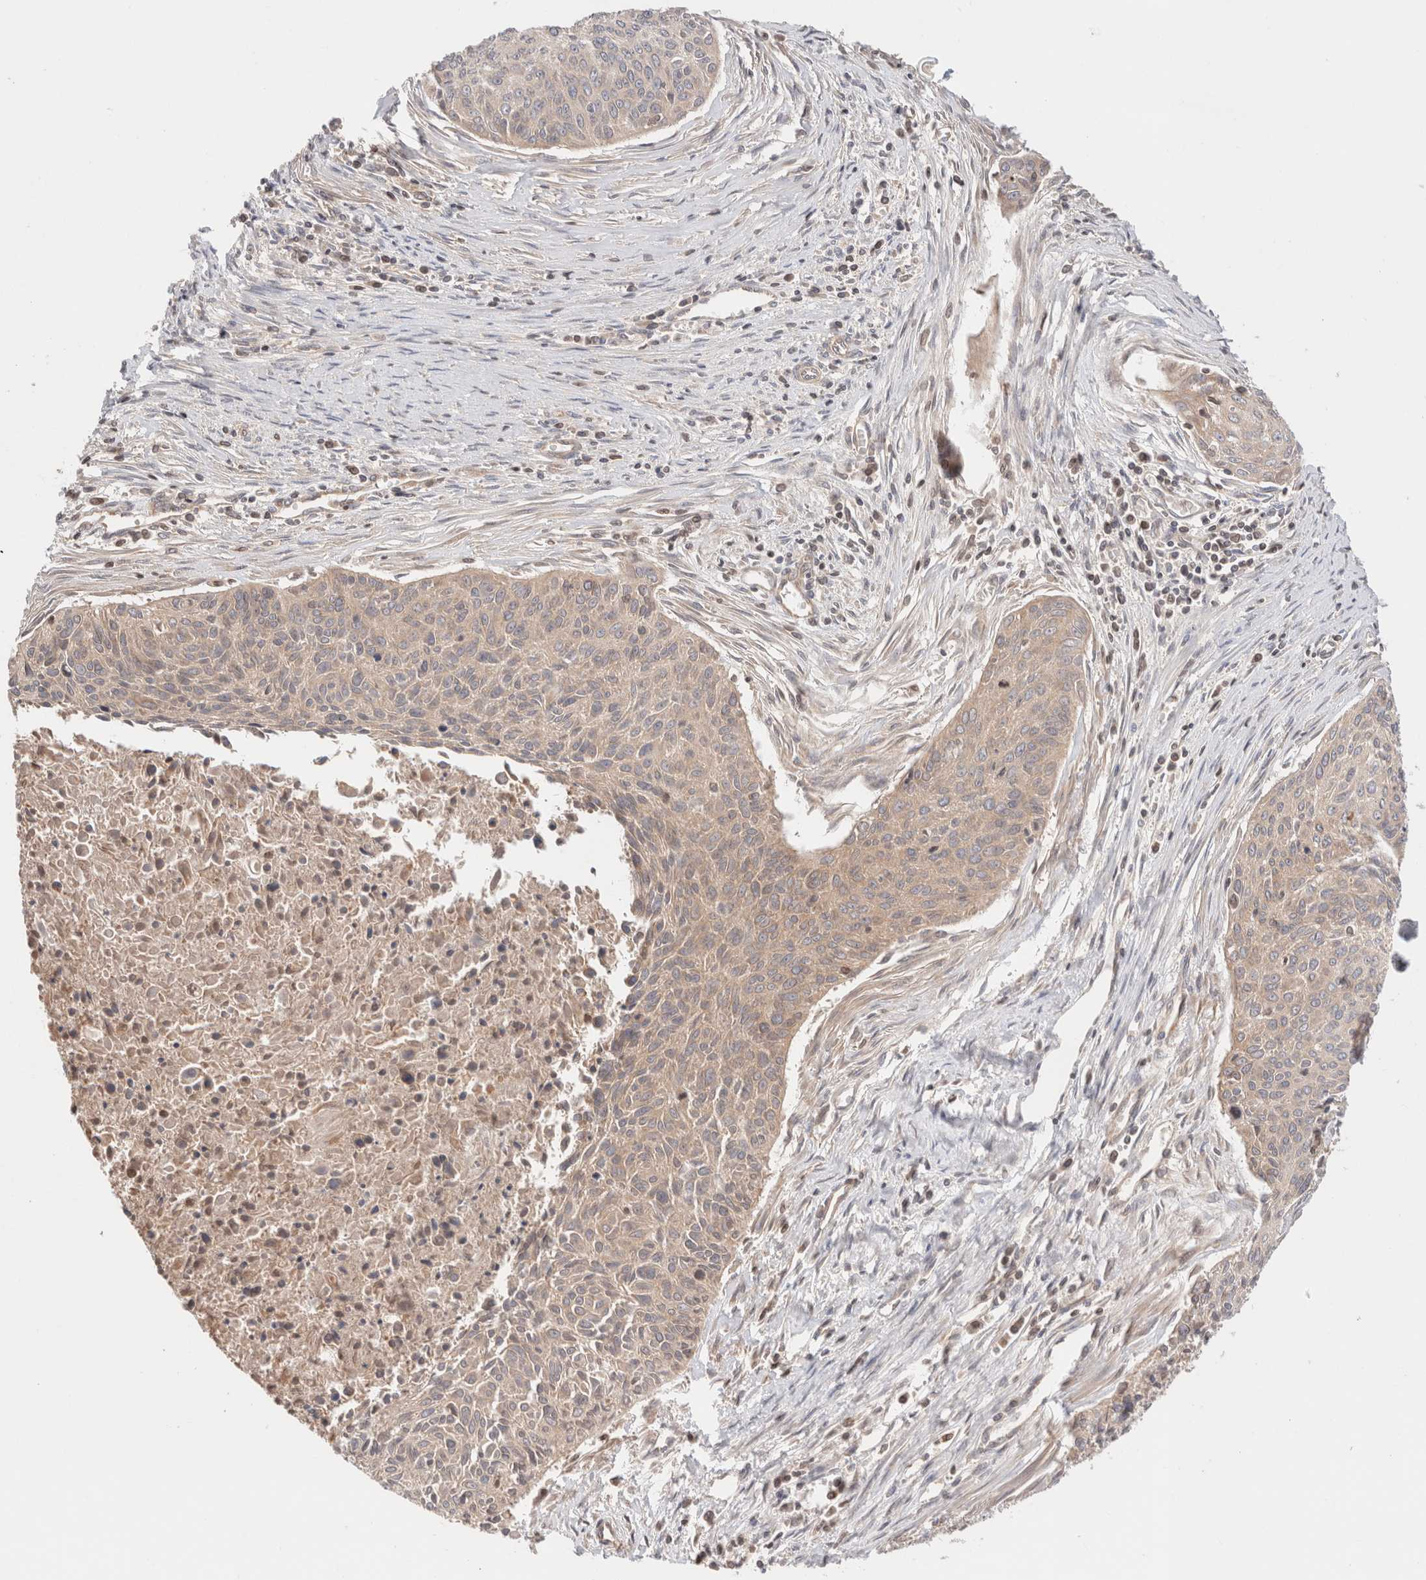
{"staining": {"intensity": "weak", "quantity": ">75%", "location": "cytoplasmic/membranous"}, "tissue": "cervical cancer", "cell_type": "Tumor cells", "image_type": "cancer", "snomed": [{"axis": "morphology", "description": "Squamous cell carcinoma, NOS"}, {"axis": "topography", "description": "Cervix"}], "caption": "Immunohistochemical staining of human squamous cell carcinoma (cervical) reveals low levels of weak cytoplasmic/membranous protein positivity in about >75% of tumor cells.", "gene": "SIKE1", "patient": {"sex": "female", "age": 55}}